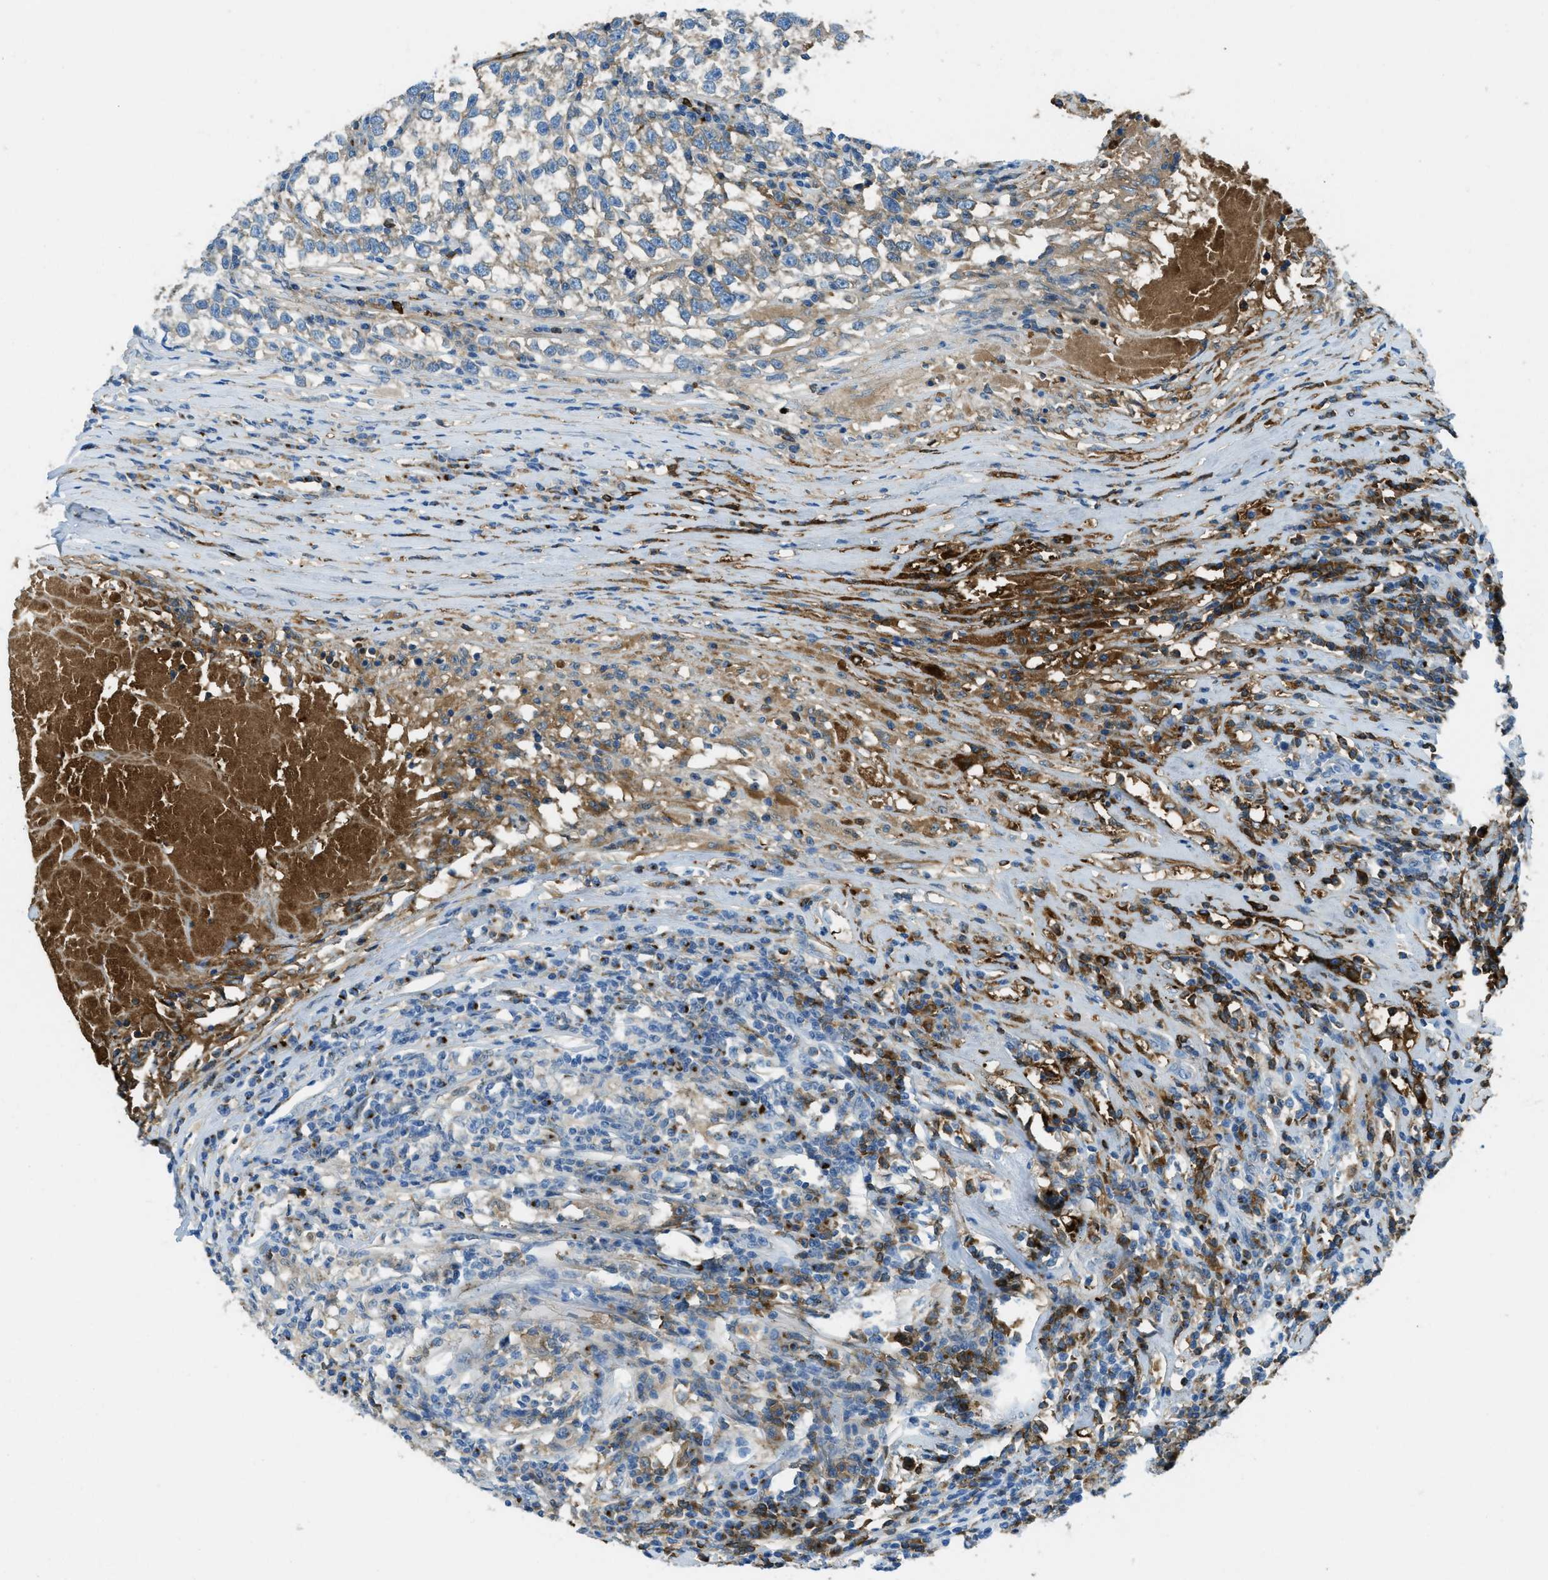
{"staining": {"intensity": "weak", "quantity": "<25%", "location": "cytoplasmic/membranous"}, "tissue": "testis cancer", "cell_type": "Tumor cells", "image_type": "cancer", "snomed": [{"axis": "morphology", "description": "Normal tissue, NOS"}, {"axis": "morphology", "description": "Seminoma, NOS"}, {"axis": "topography", "description": "Testis"}], "caption": "Seminoma (testis) stained for a protein using immunohistochemistry exhibits no staining tumor cells.", "gene": "TRIM59", "patient": {"sex": "male", "age": 43}}